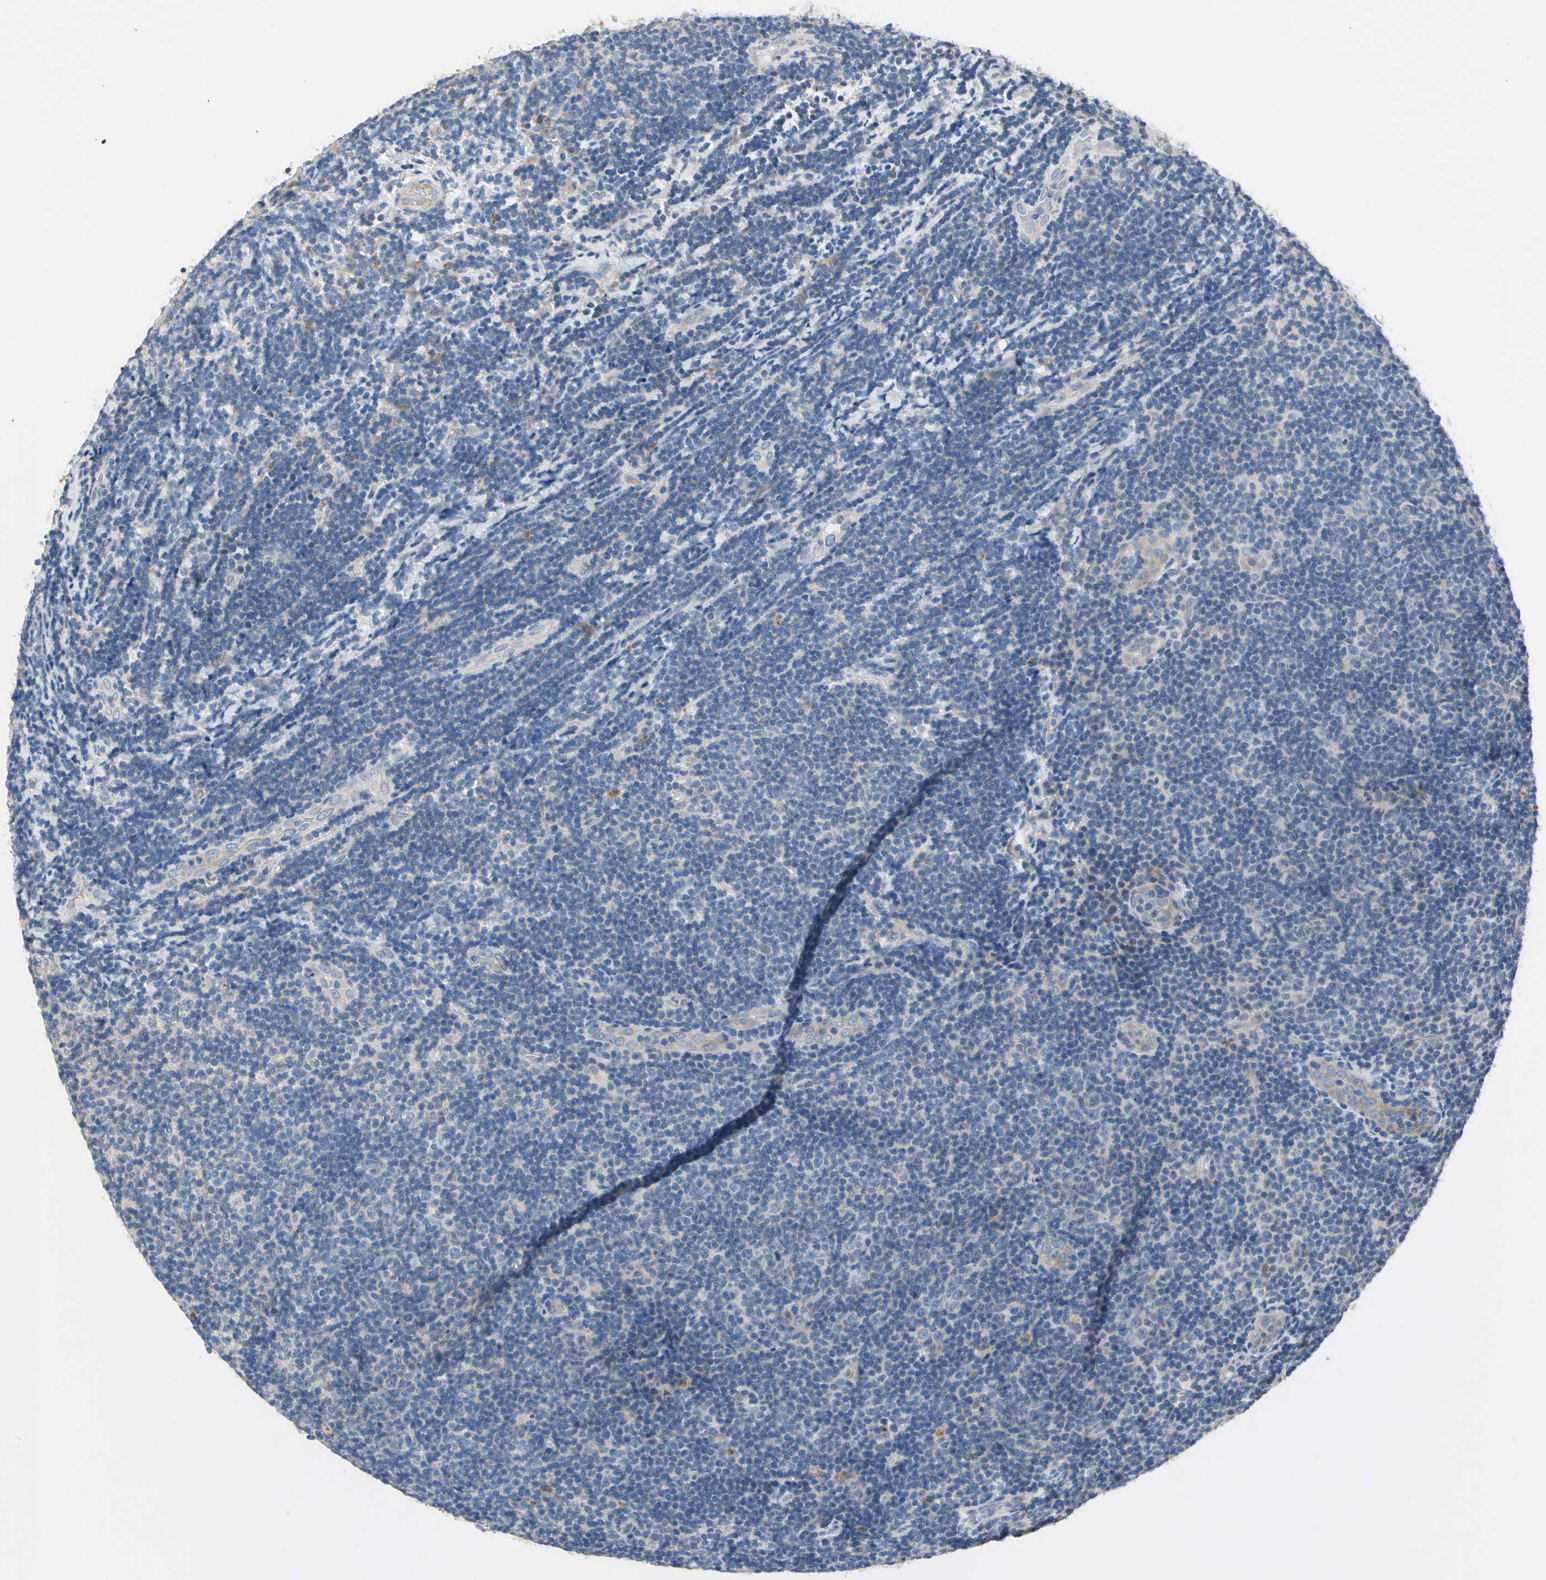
{"staining": {"intensity": "negative", "quantity": "none", "location": "none"}, "tissue": "lymphoma", "cell_type": "Tumor cells", "image_type": "cancer", "snomed": [{"axis": "morphology", "description": "Malignant lymphoma, non-Hodgkin's type, Low grade"}, {"axis": "topography", "description": "Lymph node"}], "caption": "Histopathology image shows no protein positivity in tumor cells of lymphoma tissue.", "gene": "IL17RB", "patient": {"sex": "male", "age": 83}}